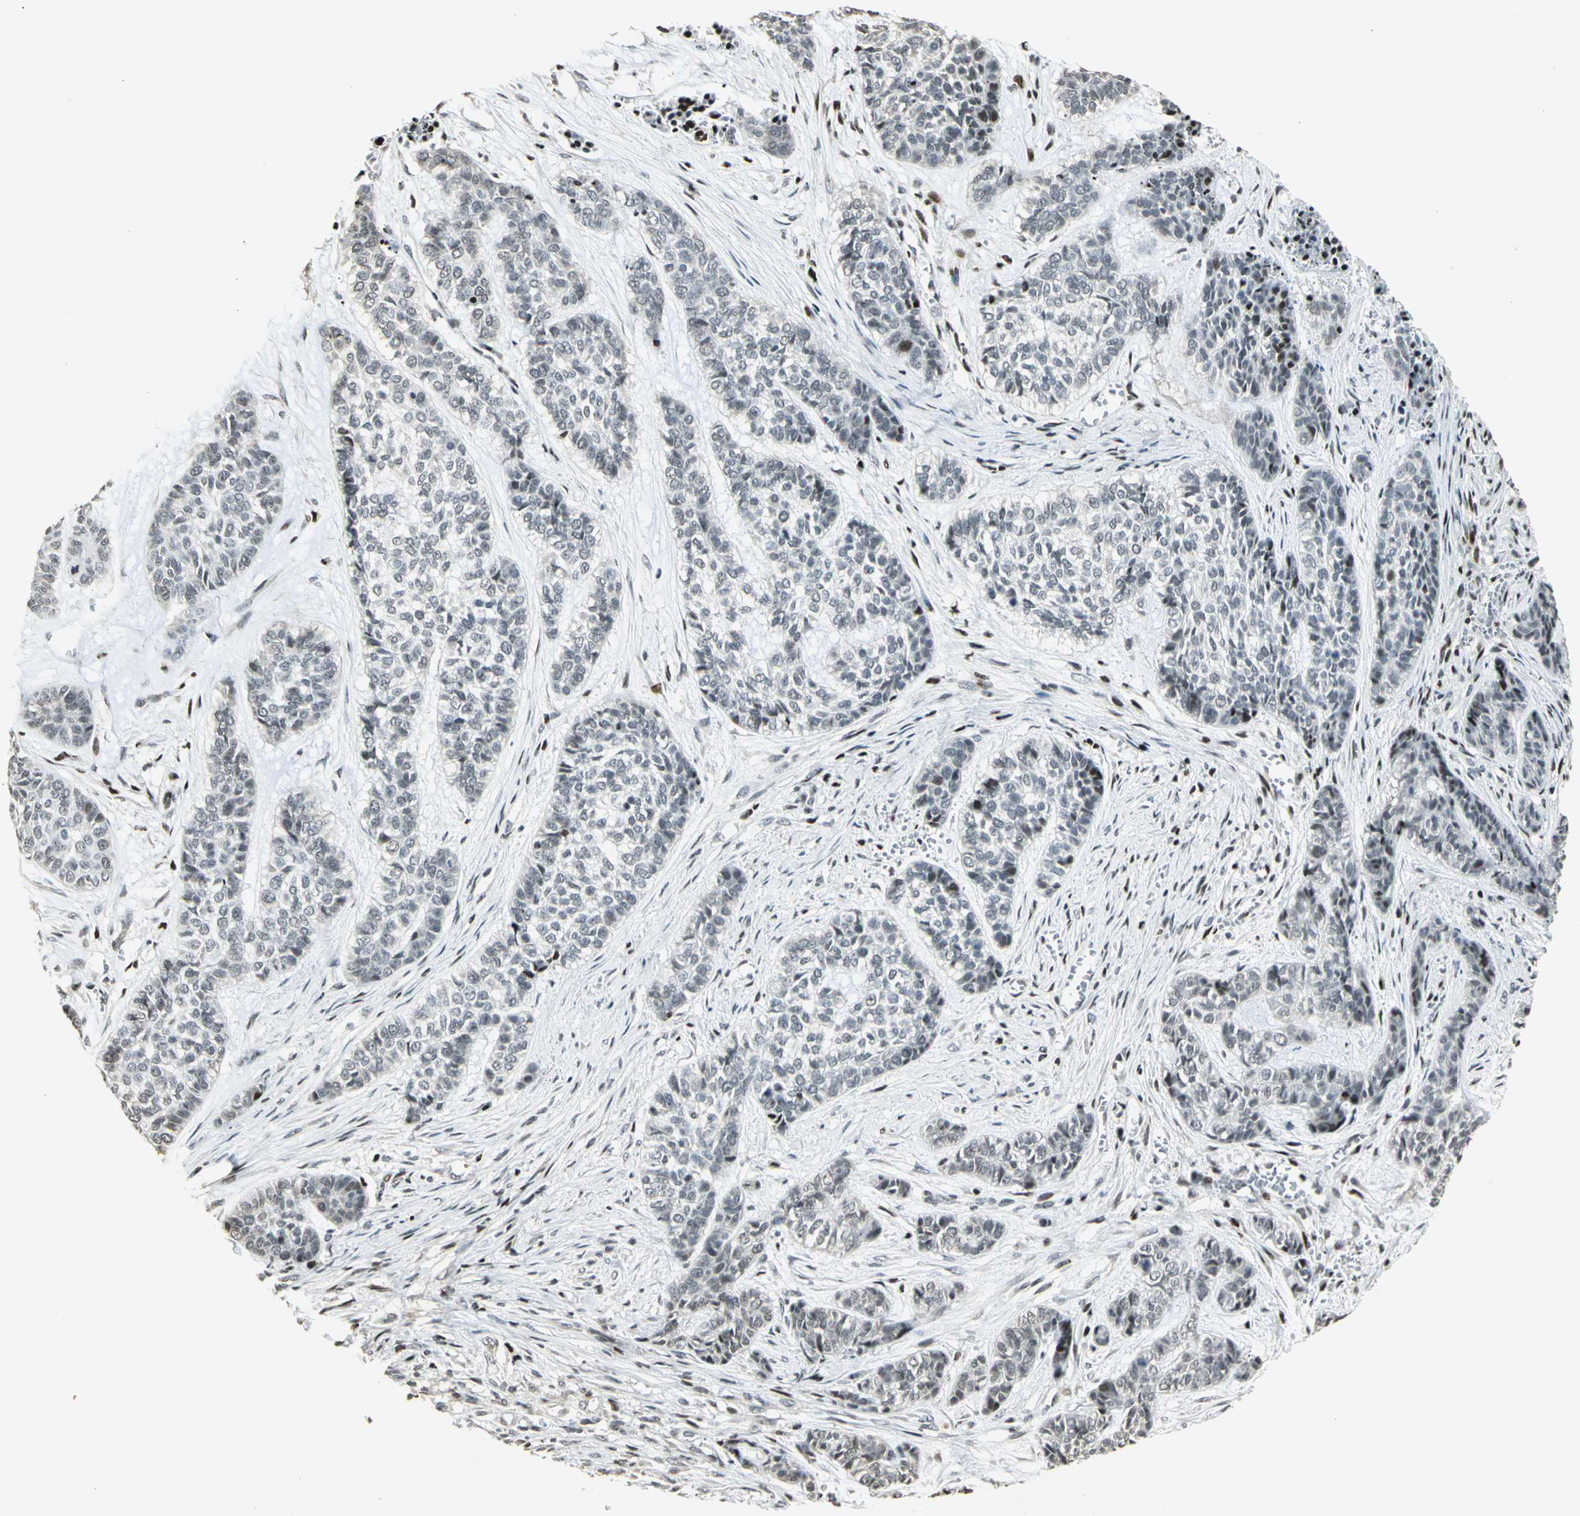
{"staining": {"intensity": "strong", "quantity": "<25%", "location": "nuclear"}, "tissue": "skin cancer", "cell_type": "Tumor cells", "image_type": "cancer", "snomed": [{"axis": "morphology", "description": "Basal cell carcinoma"}, {"axis": "topography", "description": "Skin"}], "caption": "A photomicrograph showing strong nuclear expression in approximately <25% of tumor cells in basal cell carcinoma (skin), as visualized by brown immunohistochemical staining.", "gene": "KDM1A", "patient": {"sex": "female", "age": 64}}